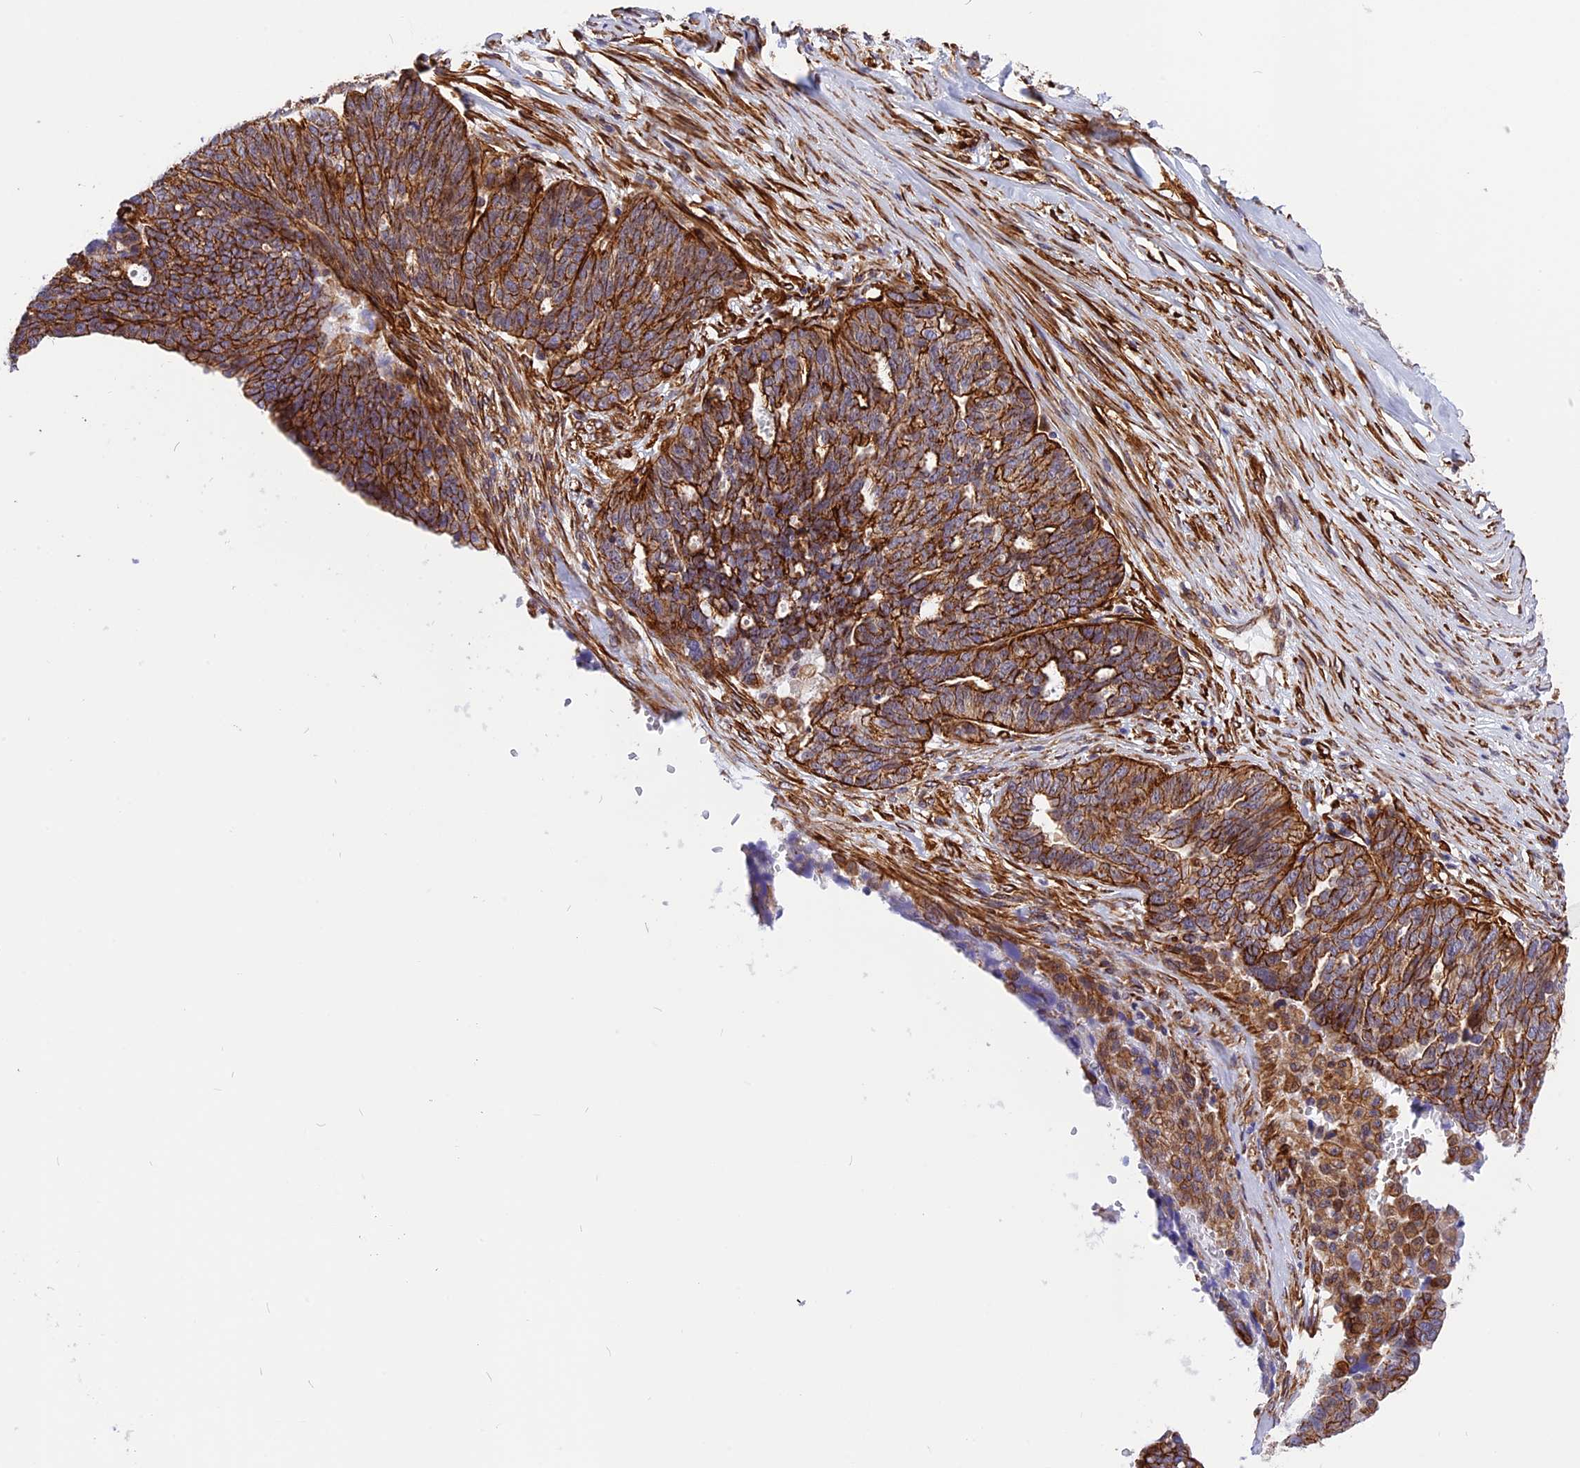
{"staining": {"intensity": "strong", "quantity": ">75%", "location": "cytoplasmic/membranous"}, "tissue": "ovarian cancer", "cell_type": "Tumor cells", "image_type": "cancer", "snomed": [{"axis": "morphology", "description": "Cystadenocarcinoma, serous, NOS"}, {"axis": "topography", "description": "Ovary"}], "caption": "Ovarian cancer stained with a protein marker demonstrates strong staining in tumor cells.", "gene": "R3HDM4", "patient": {"sex": "female", "age": 59}}